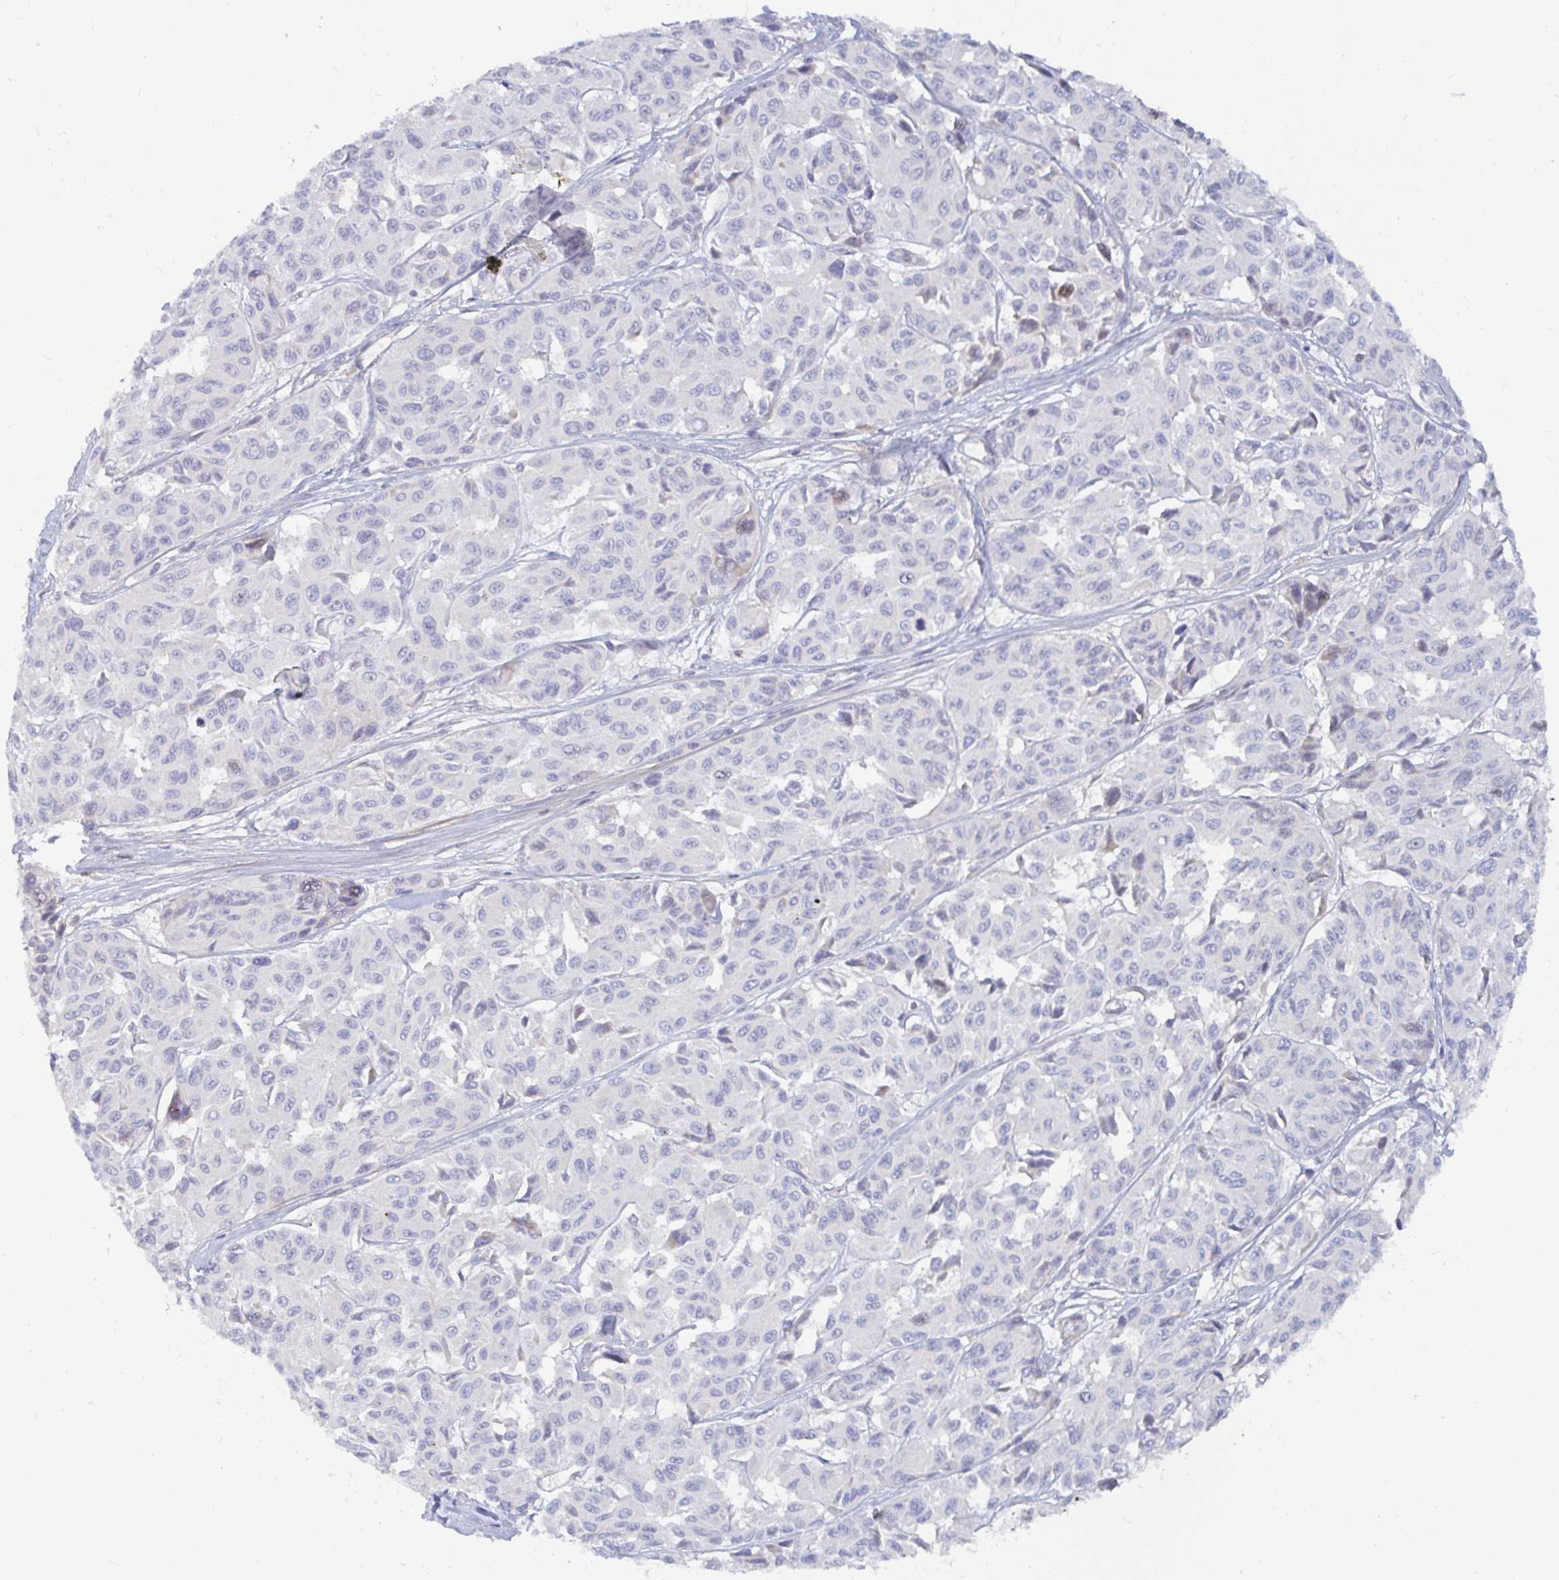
{"staining": {"intensity": "negative", "quantity": "none", "location": "none"}, "tissue": "melanoma", "cell_type": "Tumor cells", "image_type": "cancer", "snomed": [{"axis": "morphology", "description": "Malignant melanoma, NOS"}, {"axis": "topography", "description": "Skin"}], "caption": "Immunohistochemistry micrograph of human malignant melanoma stained for a protein (brown), which shows no staining in tumor cells.", "gene": "SSH2", "patient": {"sex": "female", "age": 66}}